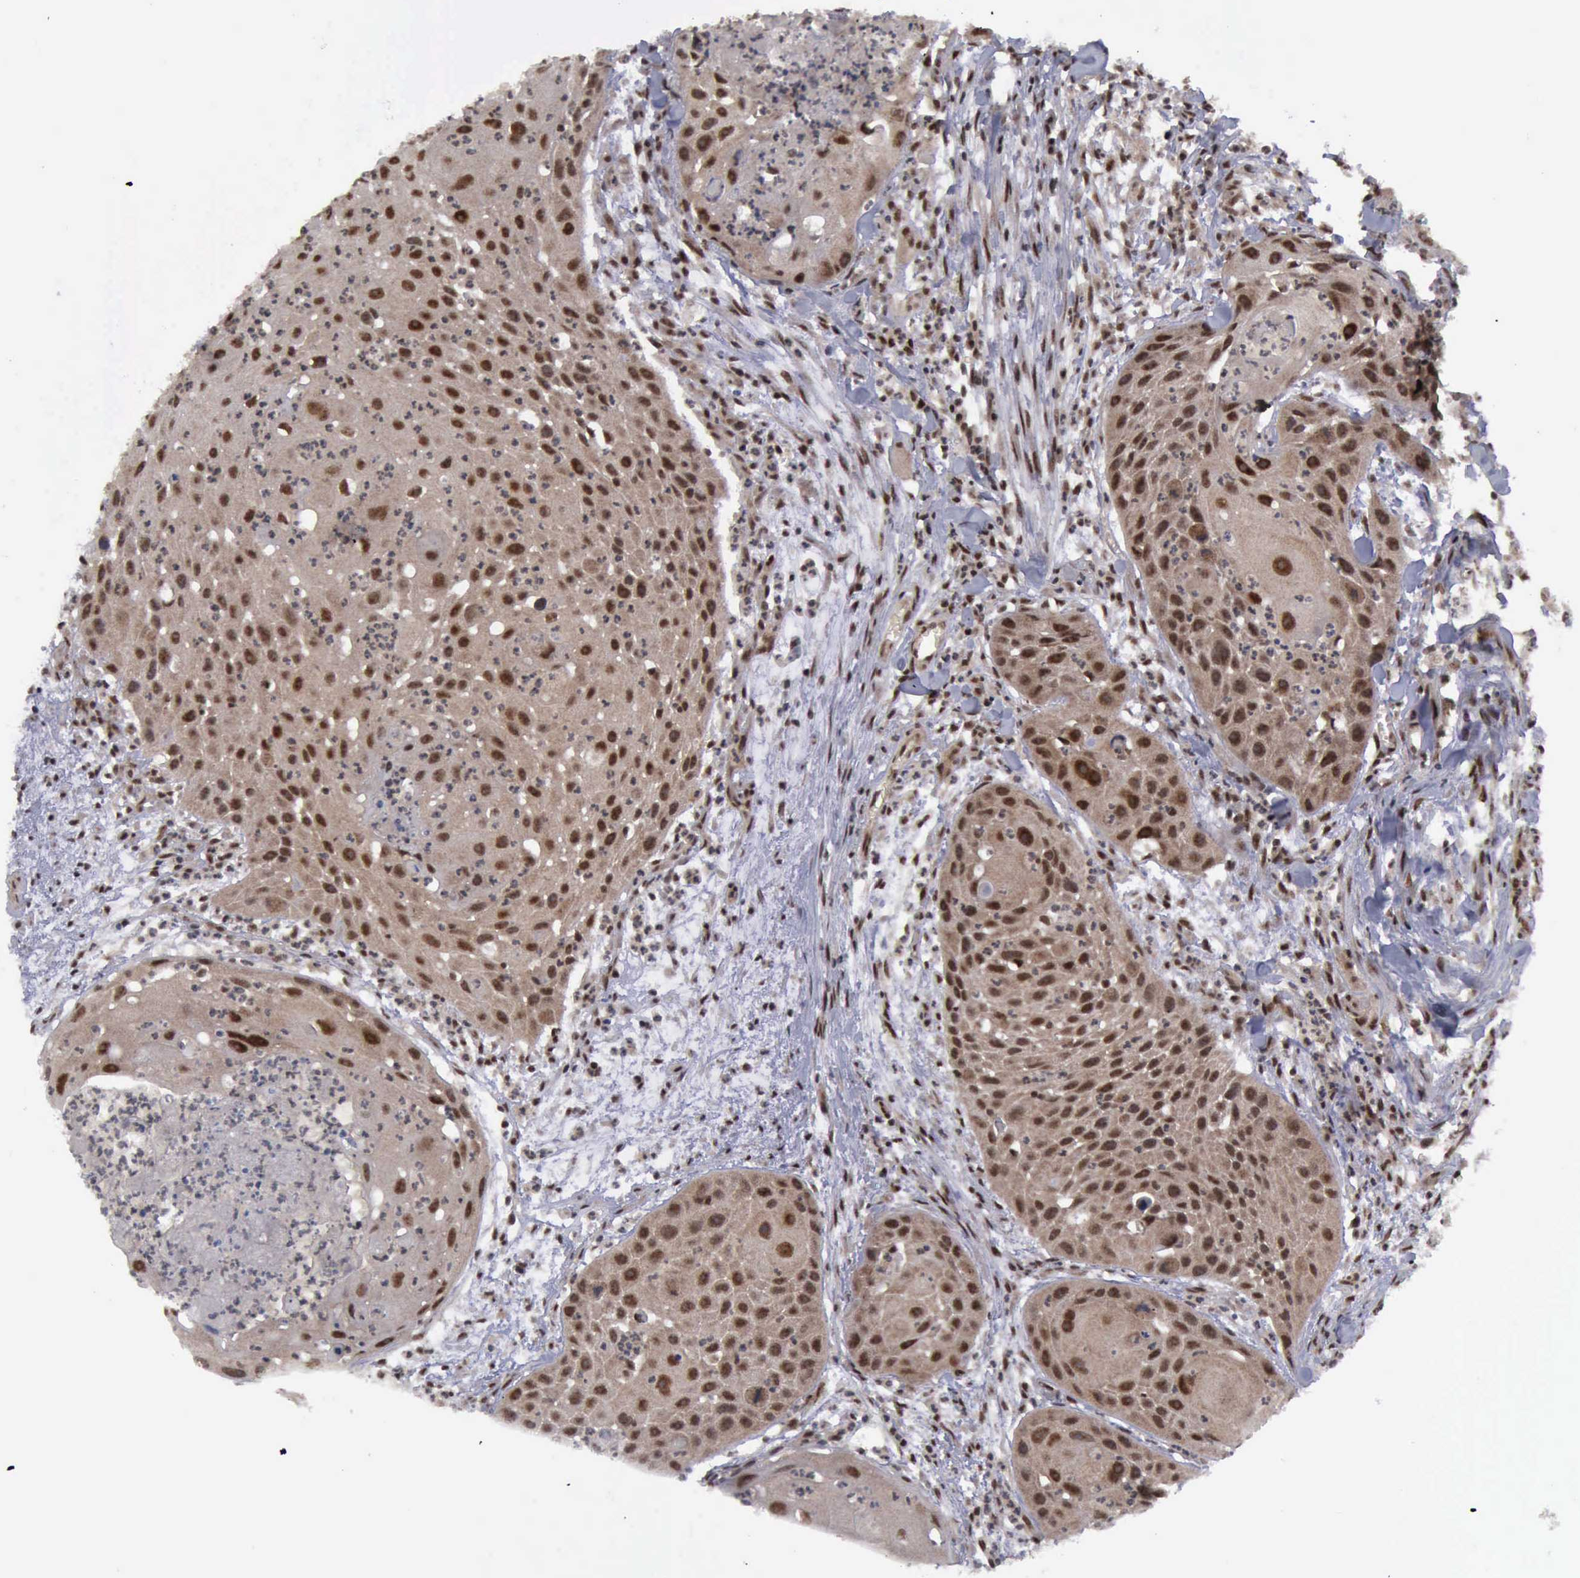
{"staining": {"intensity": "strong", "quantity": ">75%", "location": "cytoplasmic/membranous,nuclear"}, "tissue": "head and neck cancer", "cell_type": "Tumor cells", "image_type": "cancer", "snomed": [{"axis": "morphology", "description": "Squamous cell carcinoma, NOS"}, {"axis": "topography", "description": "Head-Neck"}], "caption": "A high-resolution histopathology image shows immunohistochemistry (IHC) staining of head and neck cancer (squamous cell carcinoma), which demonstrates strong cytoplasmic/membranous and nuclear expression in about >75% of tumor cells.", "gene": "ATM", "patient": {"sex": "male", "age": 64}}